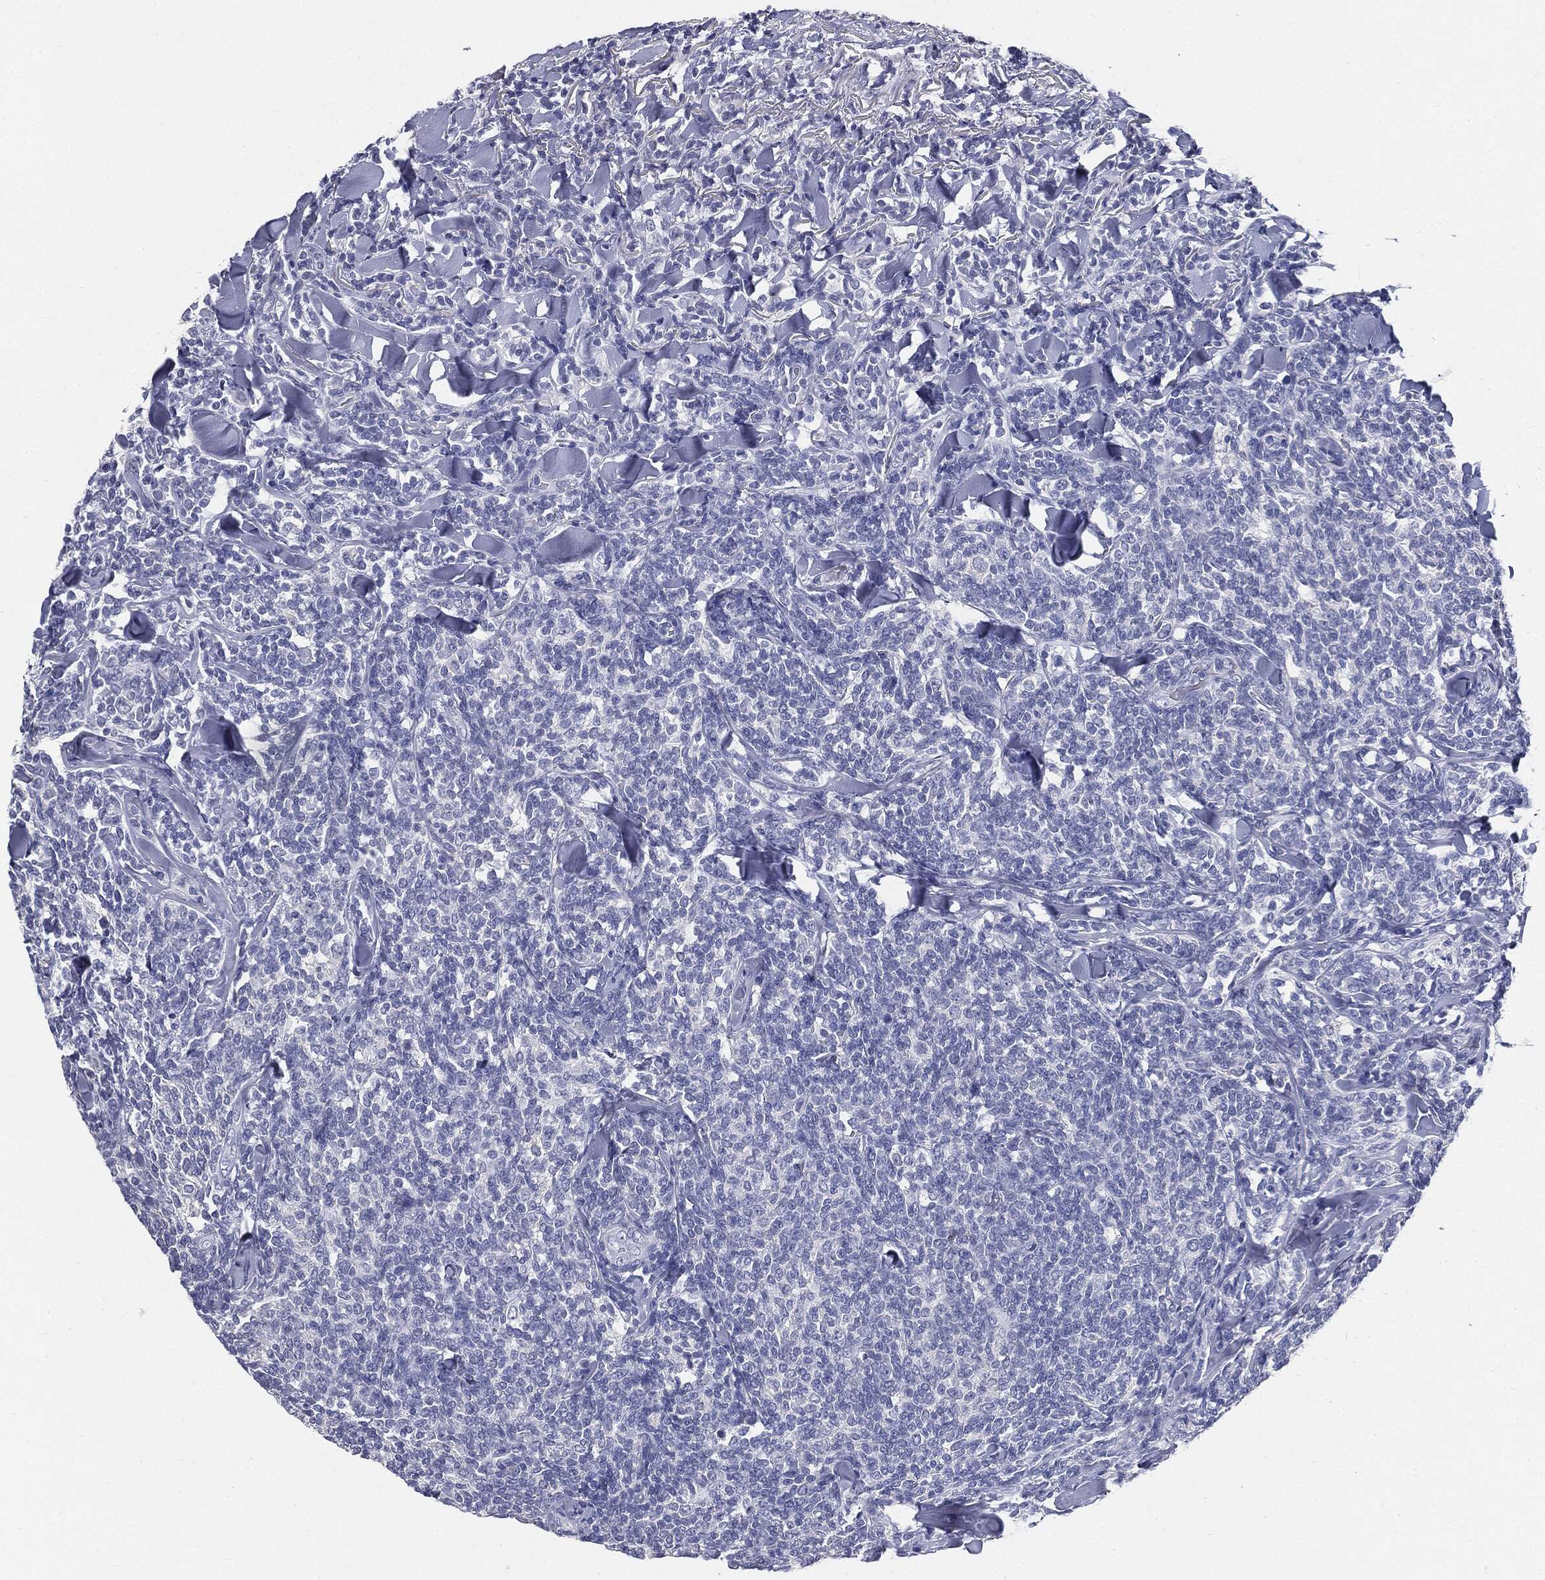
{"staining": {"intensity": "negative", "quantity": "none", "location": "none"}, "tissue": "lymphoma", "cell_type": "Tumor cells", "image_type": "cancer", "snomed": [{"axis": "morphology", "description": "Malignant lymphoma, non-Hodgkin's type, Low grade"}, {"axis": "topography", "description": "Lymph node"}], "caption": "Immunohistochemistry of human lymphoma demonstrates no expression in tumor cells.", "gene": "CUZD1", "patient": {"sex": "female", "age": 56}}